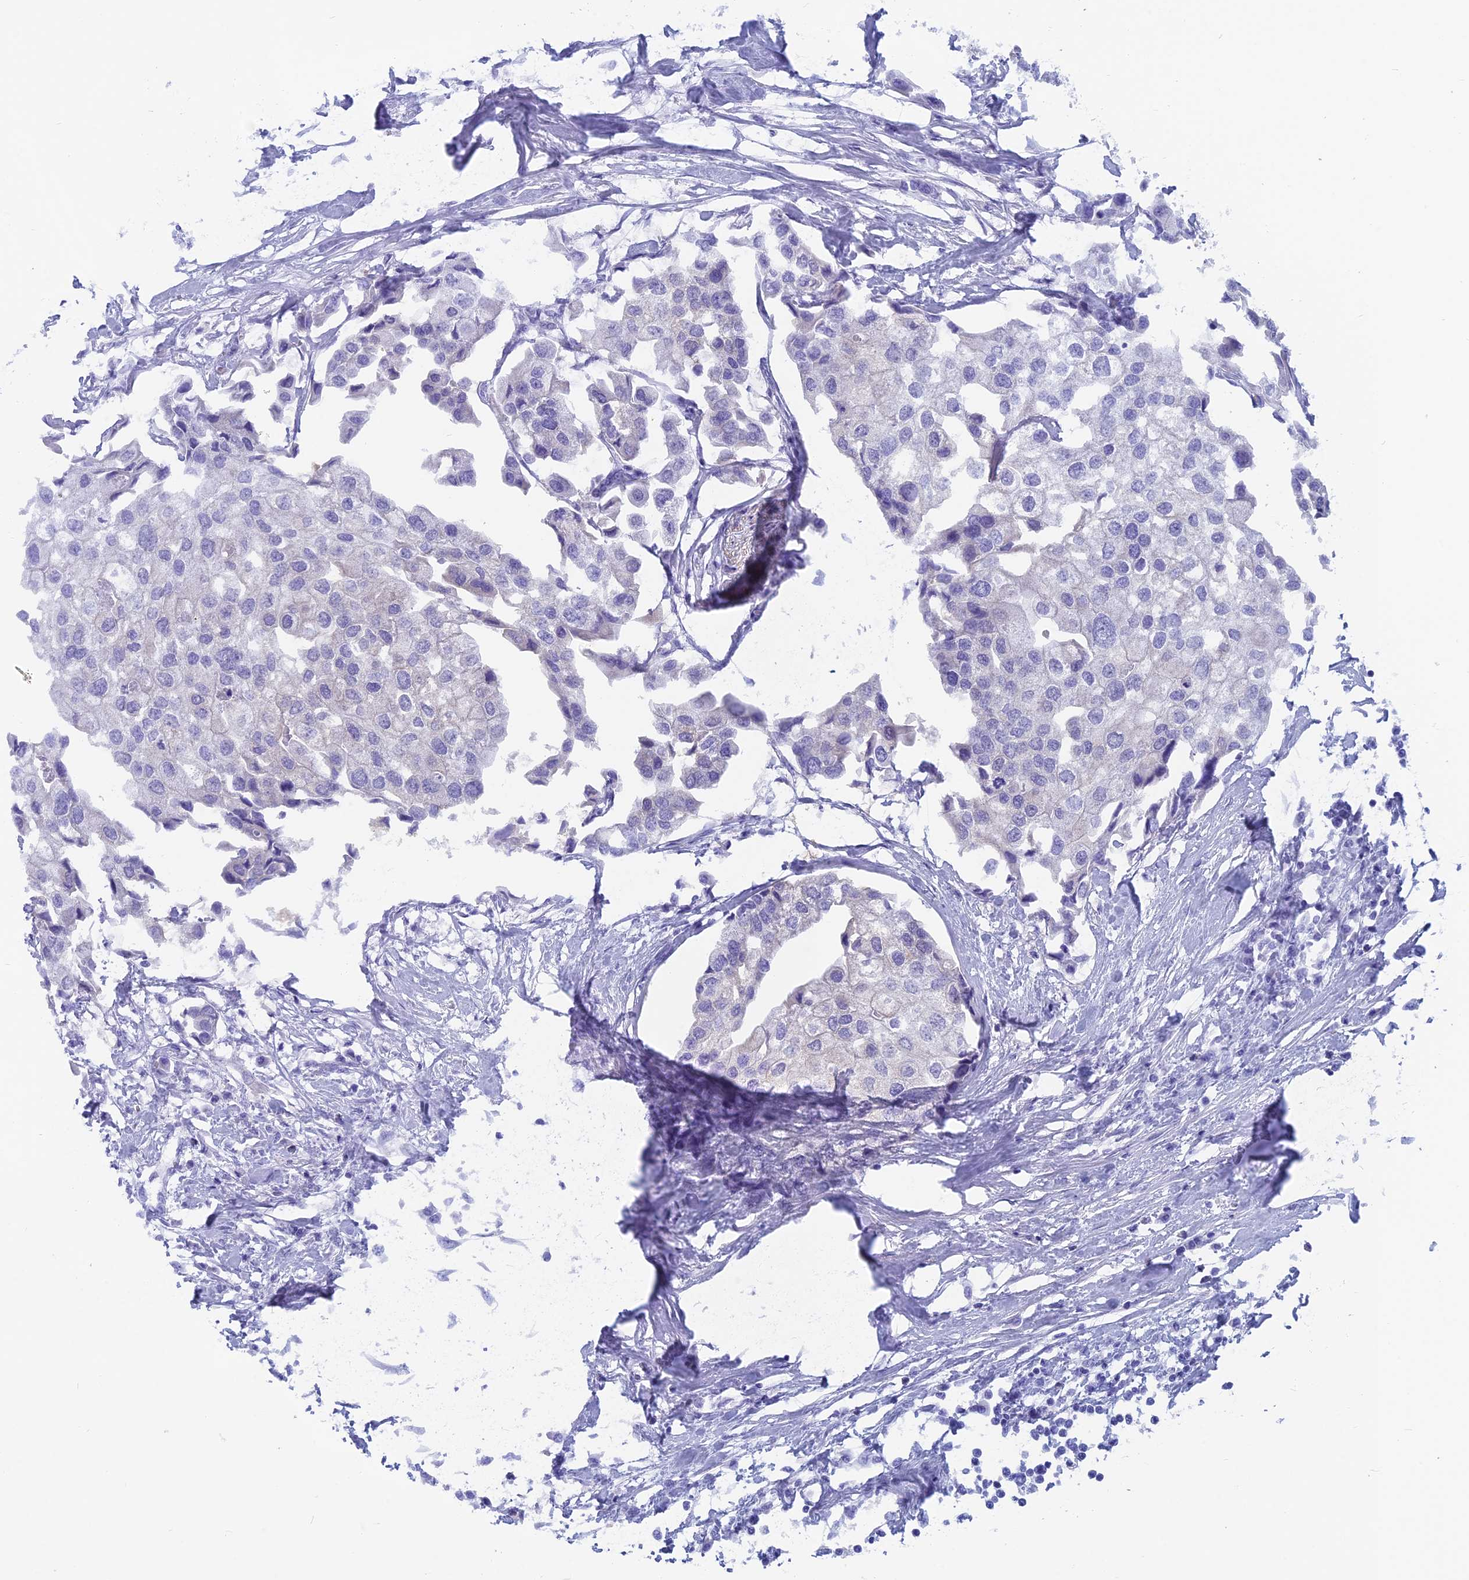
{"staining": {"intensity": "negative", "quantity": "none", "location": "none"}, "tissue": "urothelial cancer", "cell_type": "Tumor cells", "image_type": "cancer", "snomed": [{"axis": "morphology", "description": "Urothelial carcinoma, High grade"}, {"axis": "topography", "description": "Urinary bladder"}], "caption": "DAB (3,3'-diaminobenzidine) immunohistochemical staining of human urothelial cancer demonstrates no significant positivity in tumor cells.", "gene": "CAPS", "patient": {"sex": "male", "age": 64}}